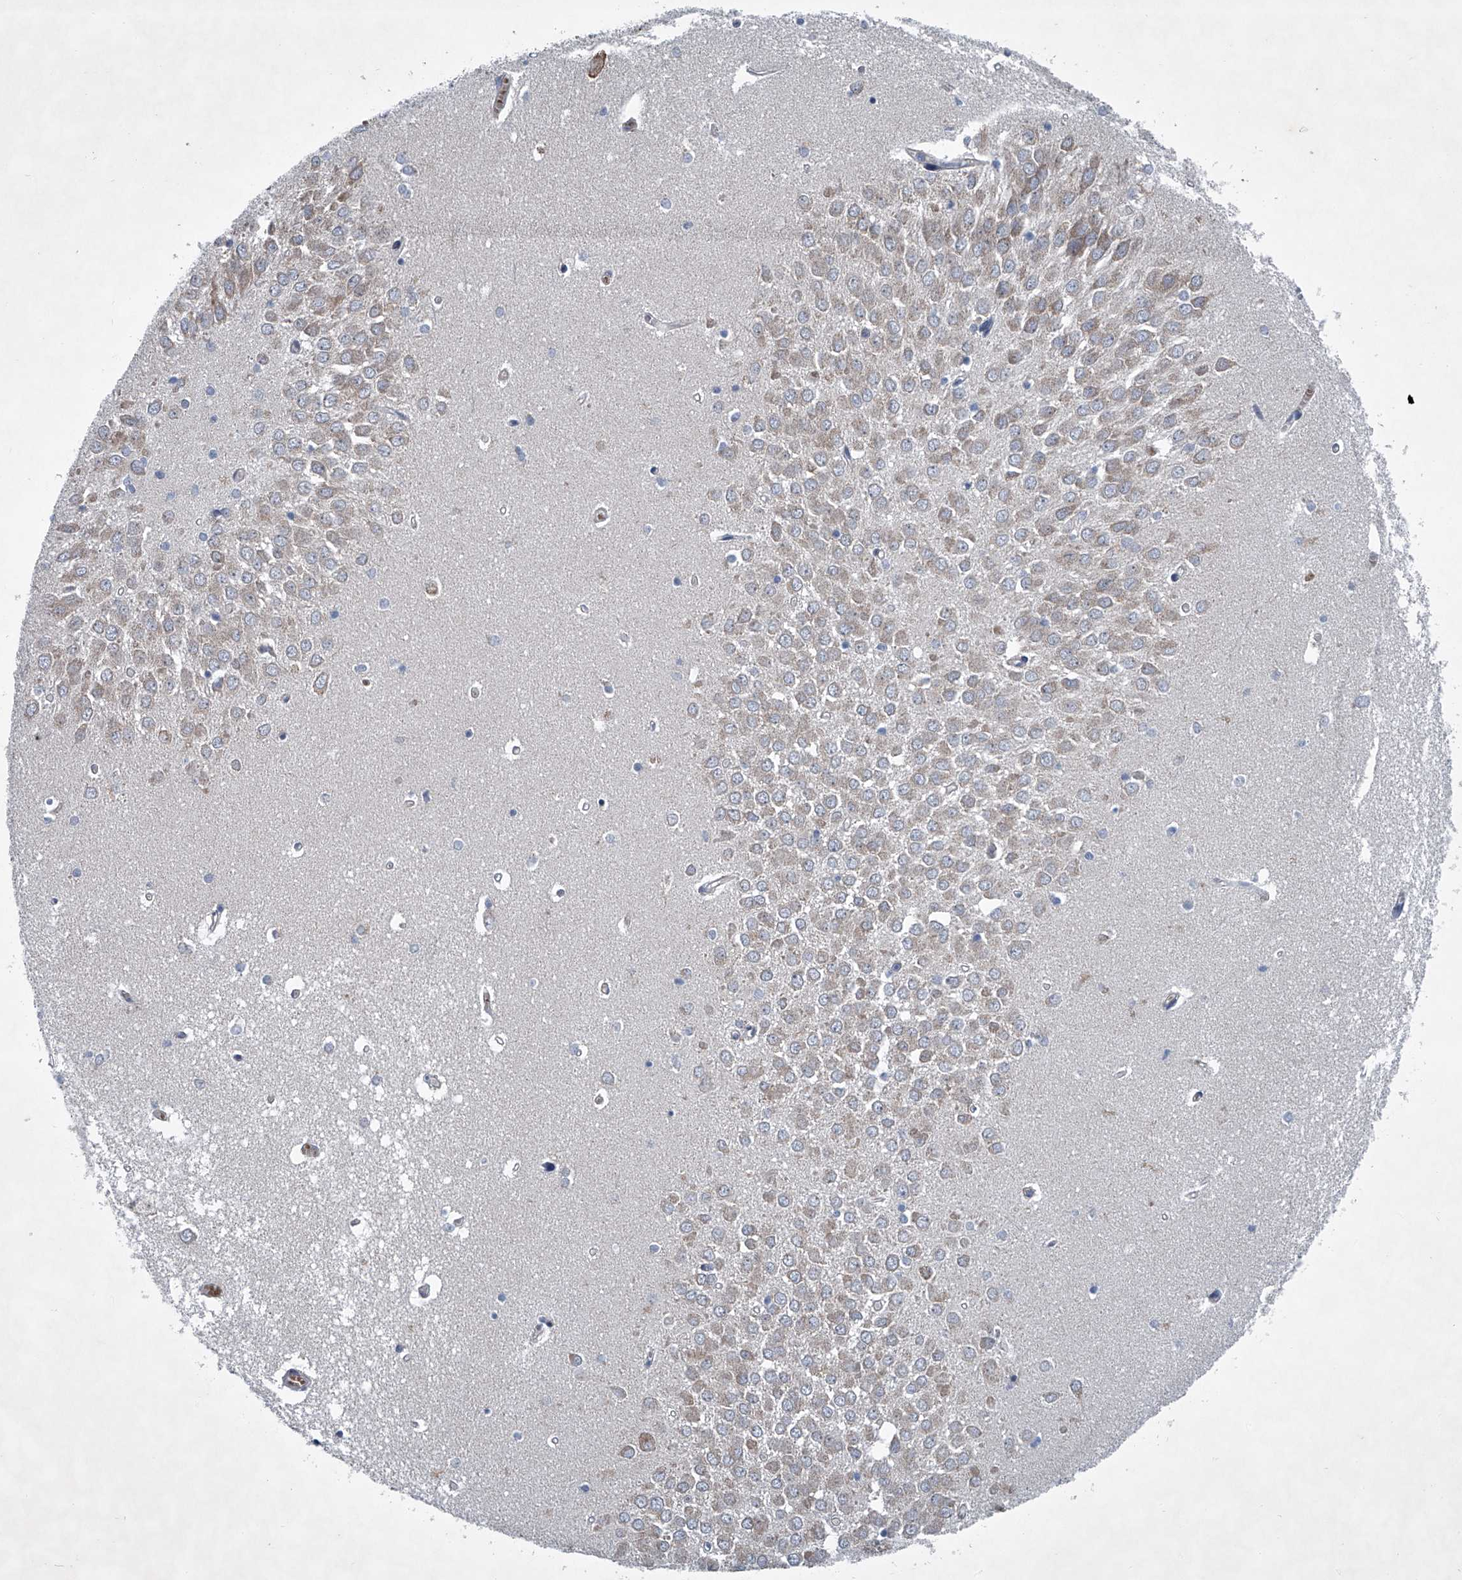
{"staining": {"intensity": "negative", "quantity": "none", "location": "none"}, "tissue": "hippocampus", "cell_type": "Glial cells", "image_type": "normal", "snomed": [{"axis": "morphology", "description": "Normal tissue, NOS"}, {"axis": "topography", "description": "Hippocampus"}], "caption": "This is a image of immunohistochemistry staining of normal hippocampus, which shows no expression in glial cells. (DAB (3,3'-diaminobenzidine) immunohistochemistry with hematoxylin counter stain).", "gene": "ABCG1", "patient": {"sex": "male", "age": 70}}